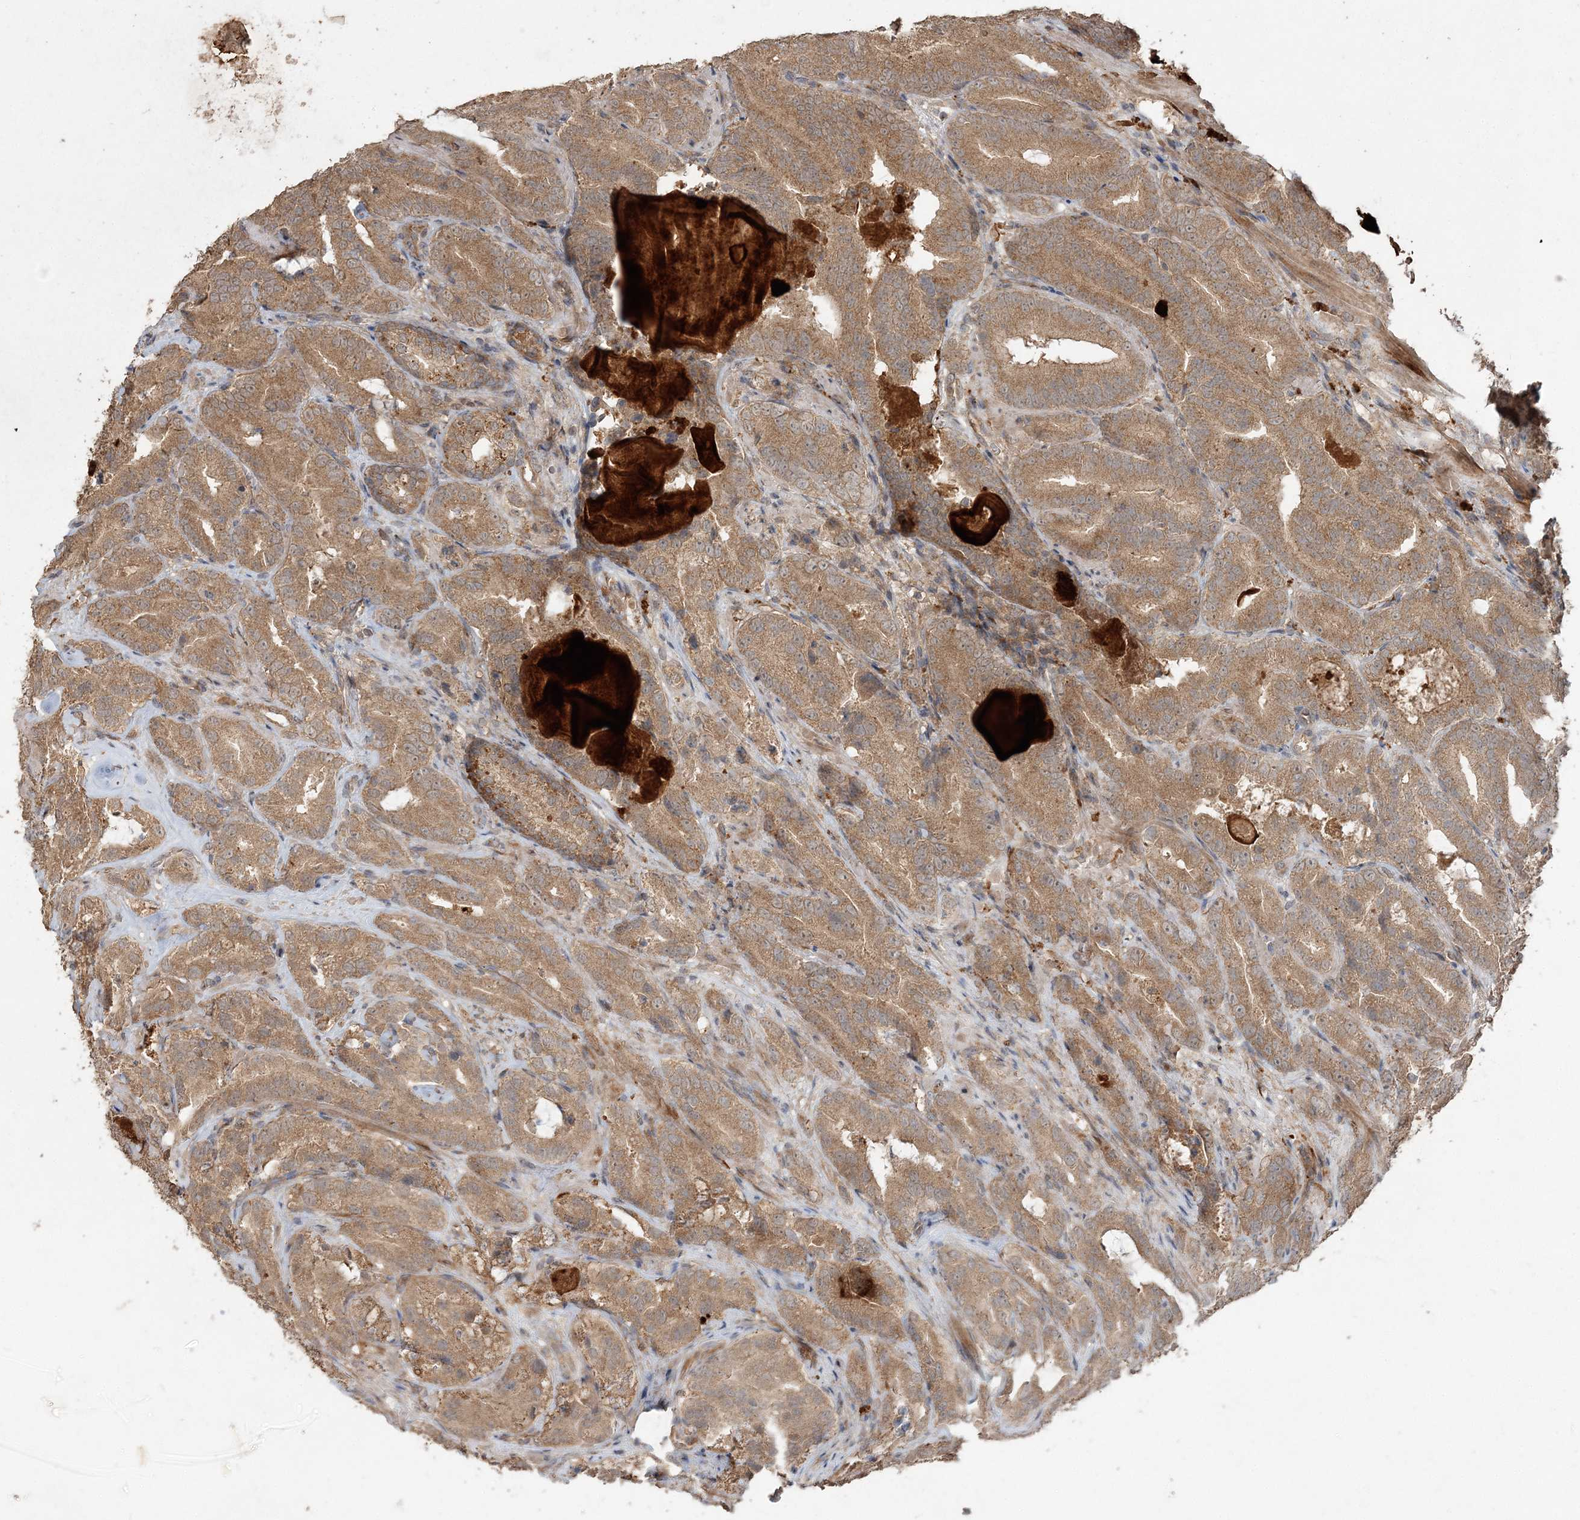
{"staining": {"intensity": "moderate", "quantity": ">75%", "location": "cytoplasmic/membranous"}, "tissue": "prostate cancer", "cell_type": "Tumor cells", "image_type": "cancer", "snomed": [{"axis": "morphology", "description": "Adenocarcinoma, High grade"}, {"axis": "topography", "description": "Prostate"}], "caption": "An immunohistochemistry (IHC) image of tumor tissue is shown. Protein staining in brown labels moderate cytoplasmic/membranous positivity in prostate cancer within tumor cells. (Stains: DAB in brown, nuclei in blue, Microscopy: brightfield microscopy at high magnification).", "gene": "SPRY1", "patient": {"sex": "male", "age": 57}}